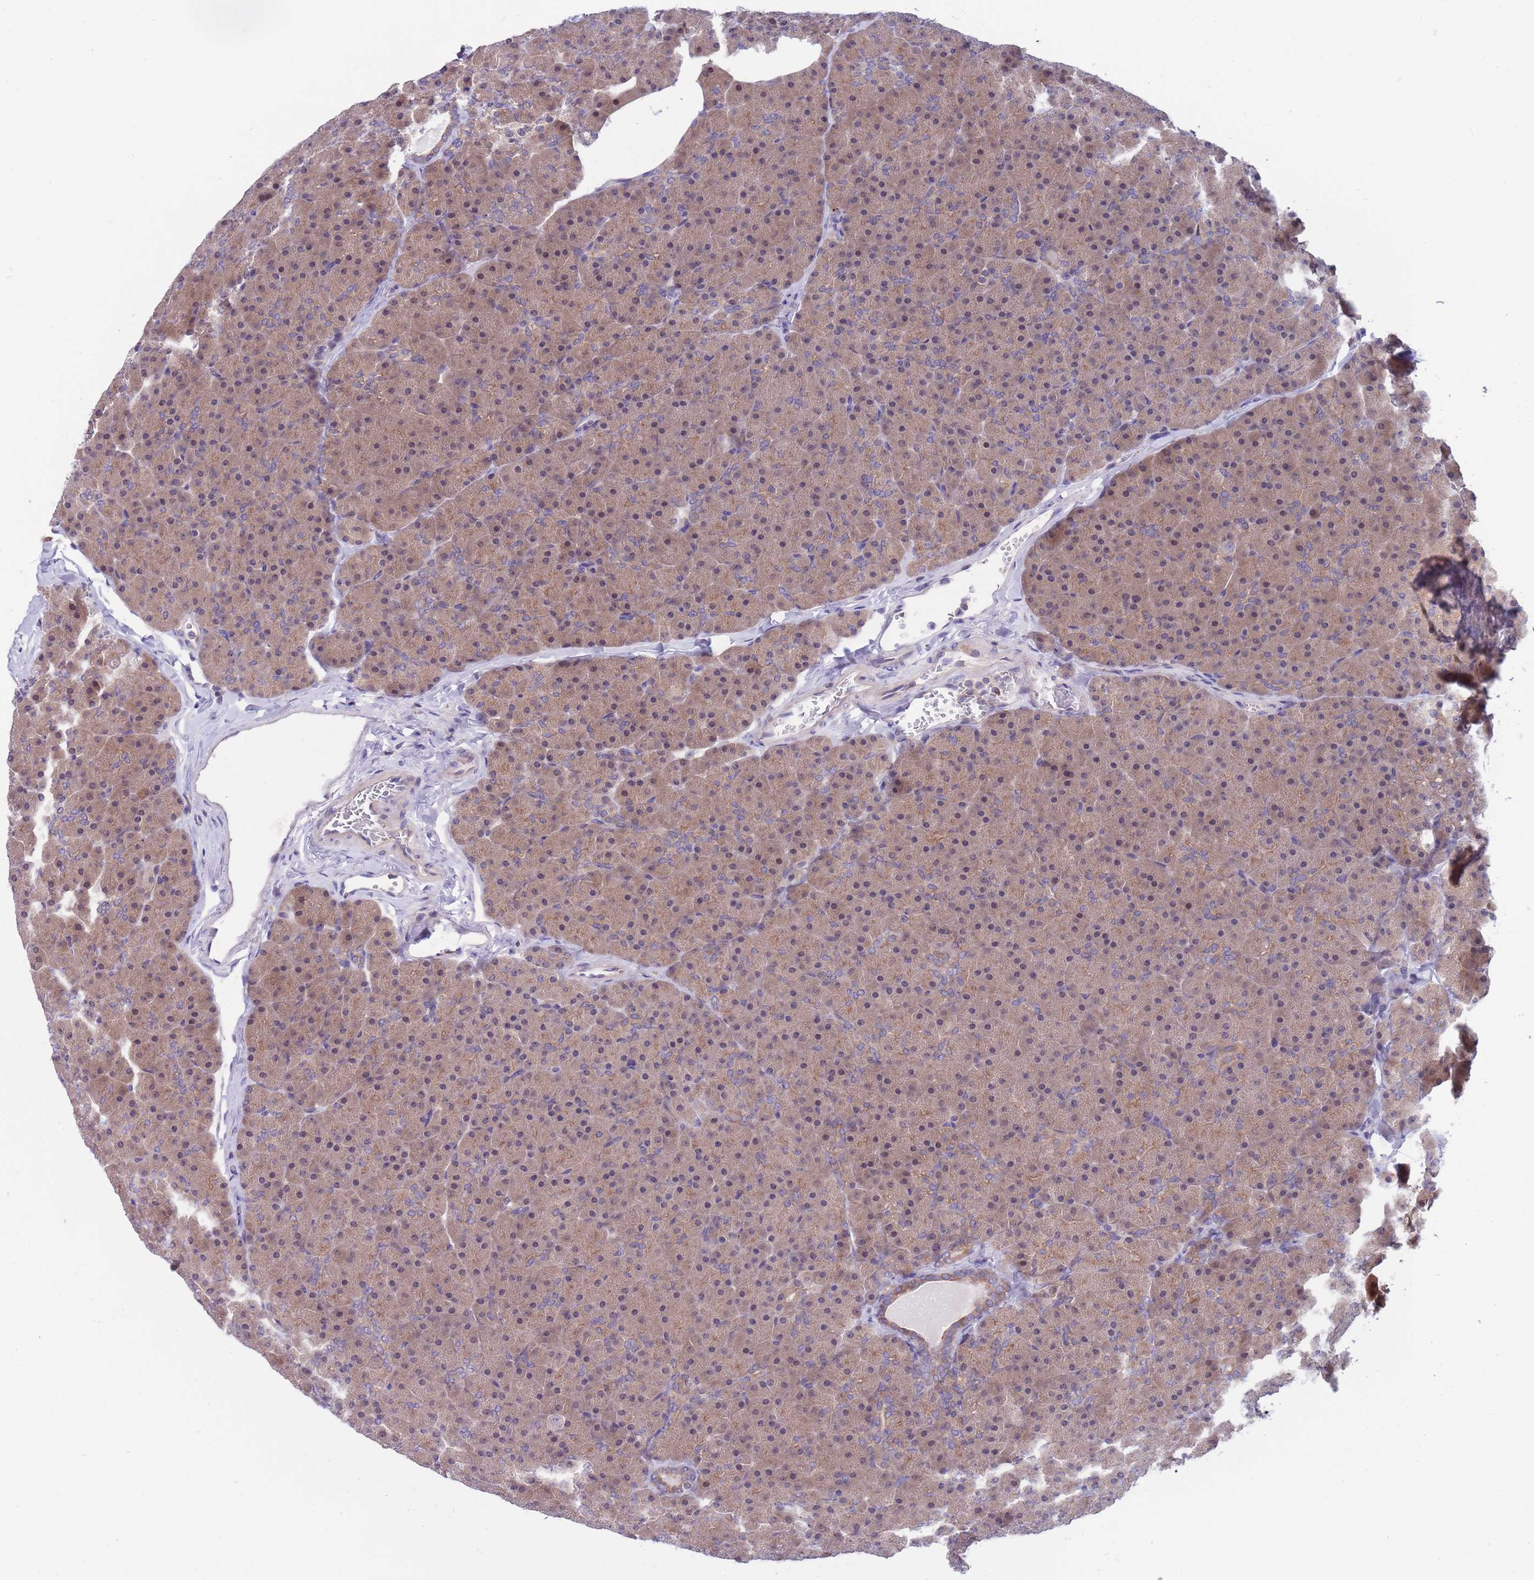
{"staining": {"intensity": "moderate", "quantity": "25%-75%", "location": "cytoplasmic/membranous"}, "tissue": "pancreas", "cell_type": "Exocrine glandular cells", "image_type": "normal", "snomed": [{"axis": "morphology", "description": "Normal tissue, NOS"}, {"axis": "topography", "description": "Pancreas"}], "caption": "Pancreas stained with immunohistochemistry (IHC) reveals moderate cytoplasmic/membranous staining in about 25%-75% of exocrine glandular cells.", "gene": "KLHL29", "patient": {"sex": "male", "age": 36}}